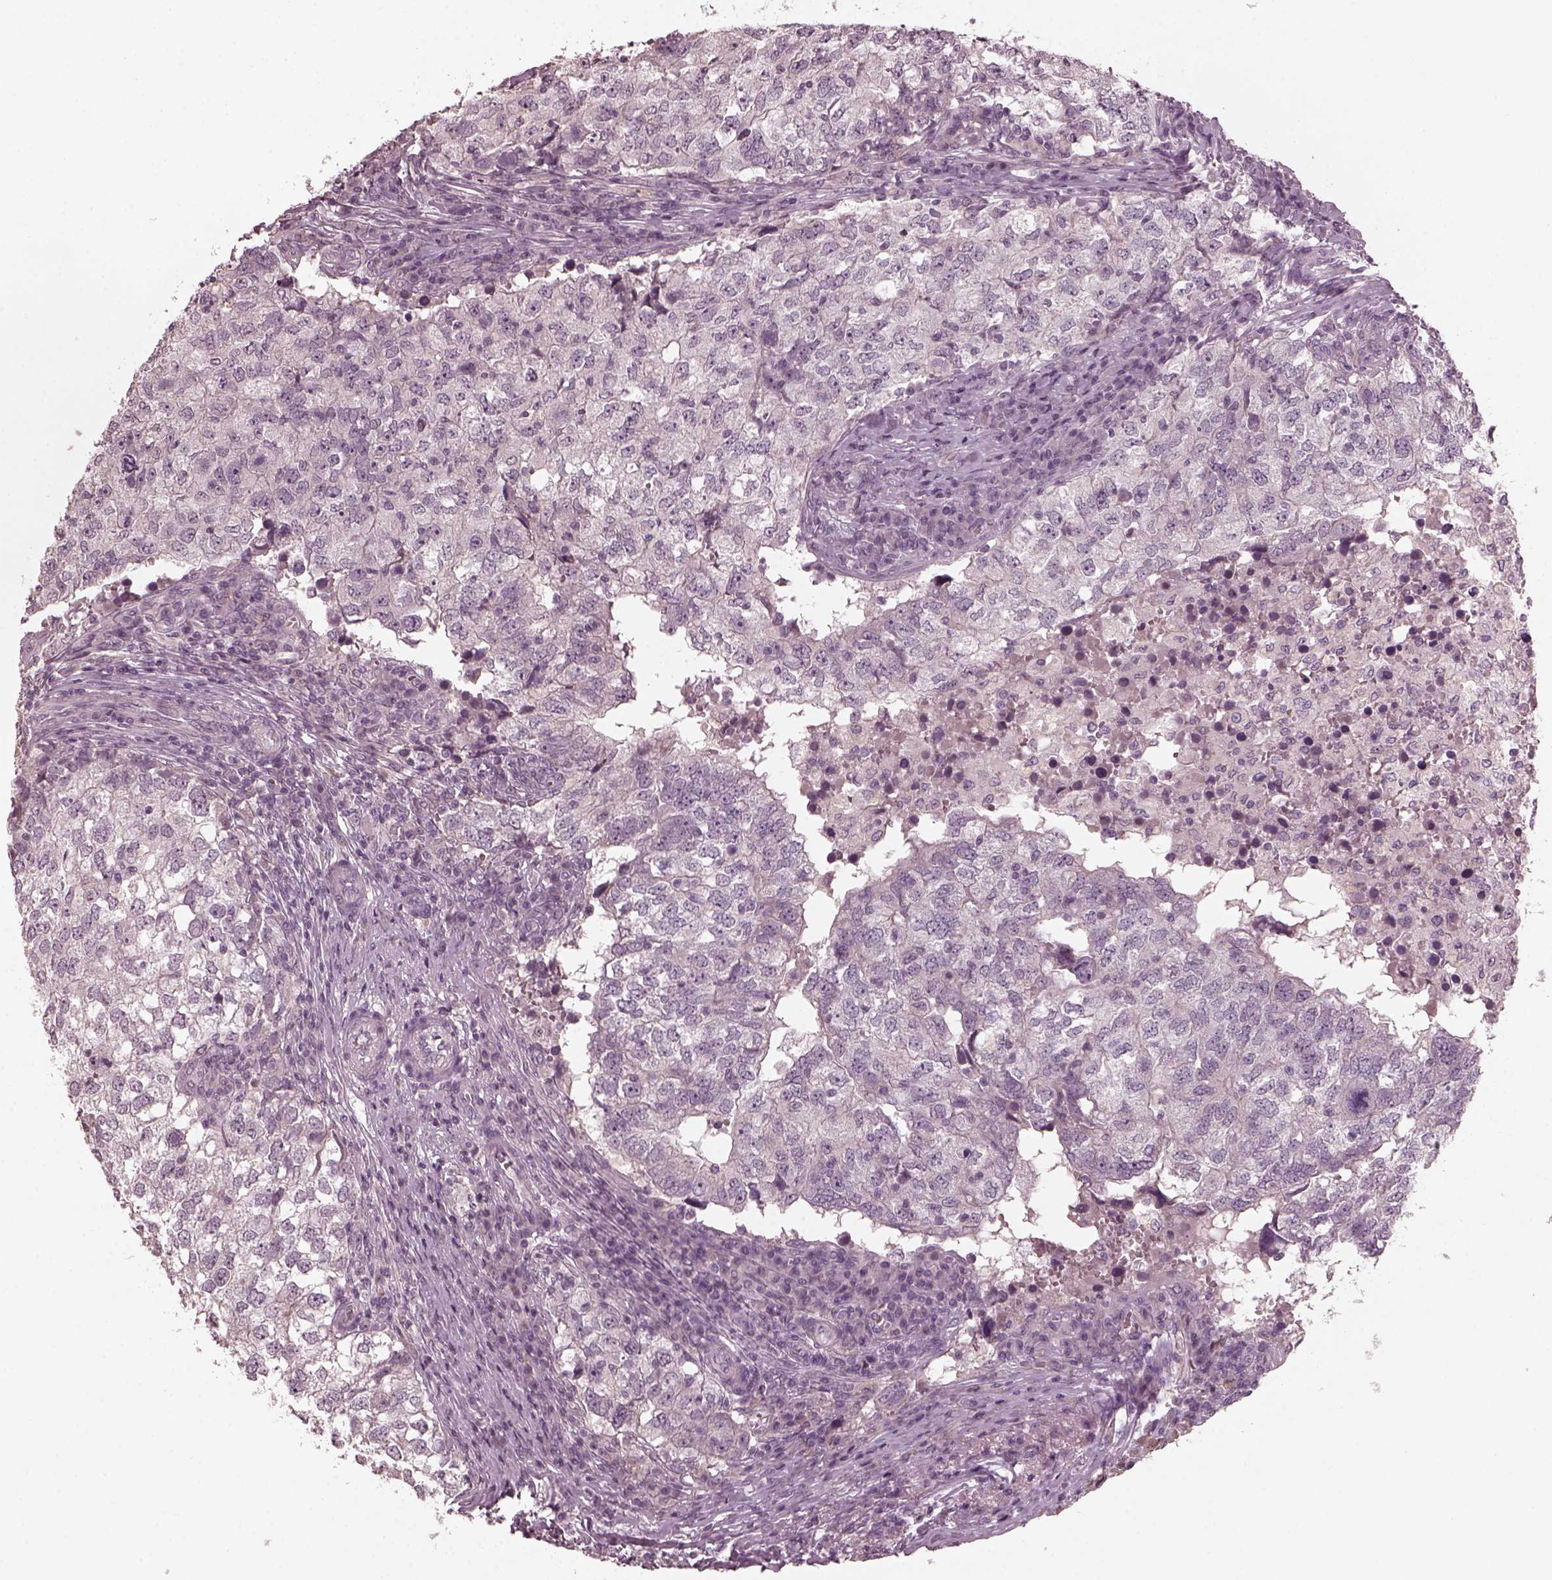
{"staining": {"intensity": "negative", "quantity": "none", "location": "none"}, "tissue": "breast cancer", "cell_type": "Tumor cells", "image_type": "cancer", "snomed": [{"axis": "morphology", "description": "Duct carcinoma"}, {"axis": "topography", "description": "Breast"}], "caption": "Human breast cancer stained for a protein using IHC reveals no staining in tumor cells.", "gene": "RCVRN", "patient": {"sex": "female", "age": 30}}